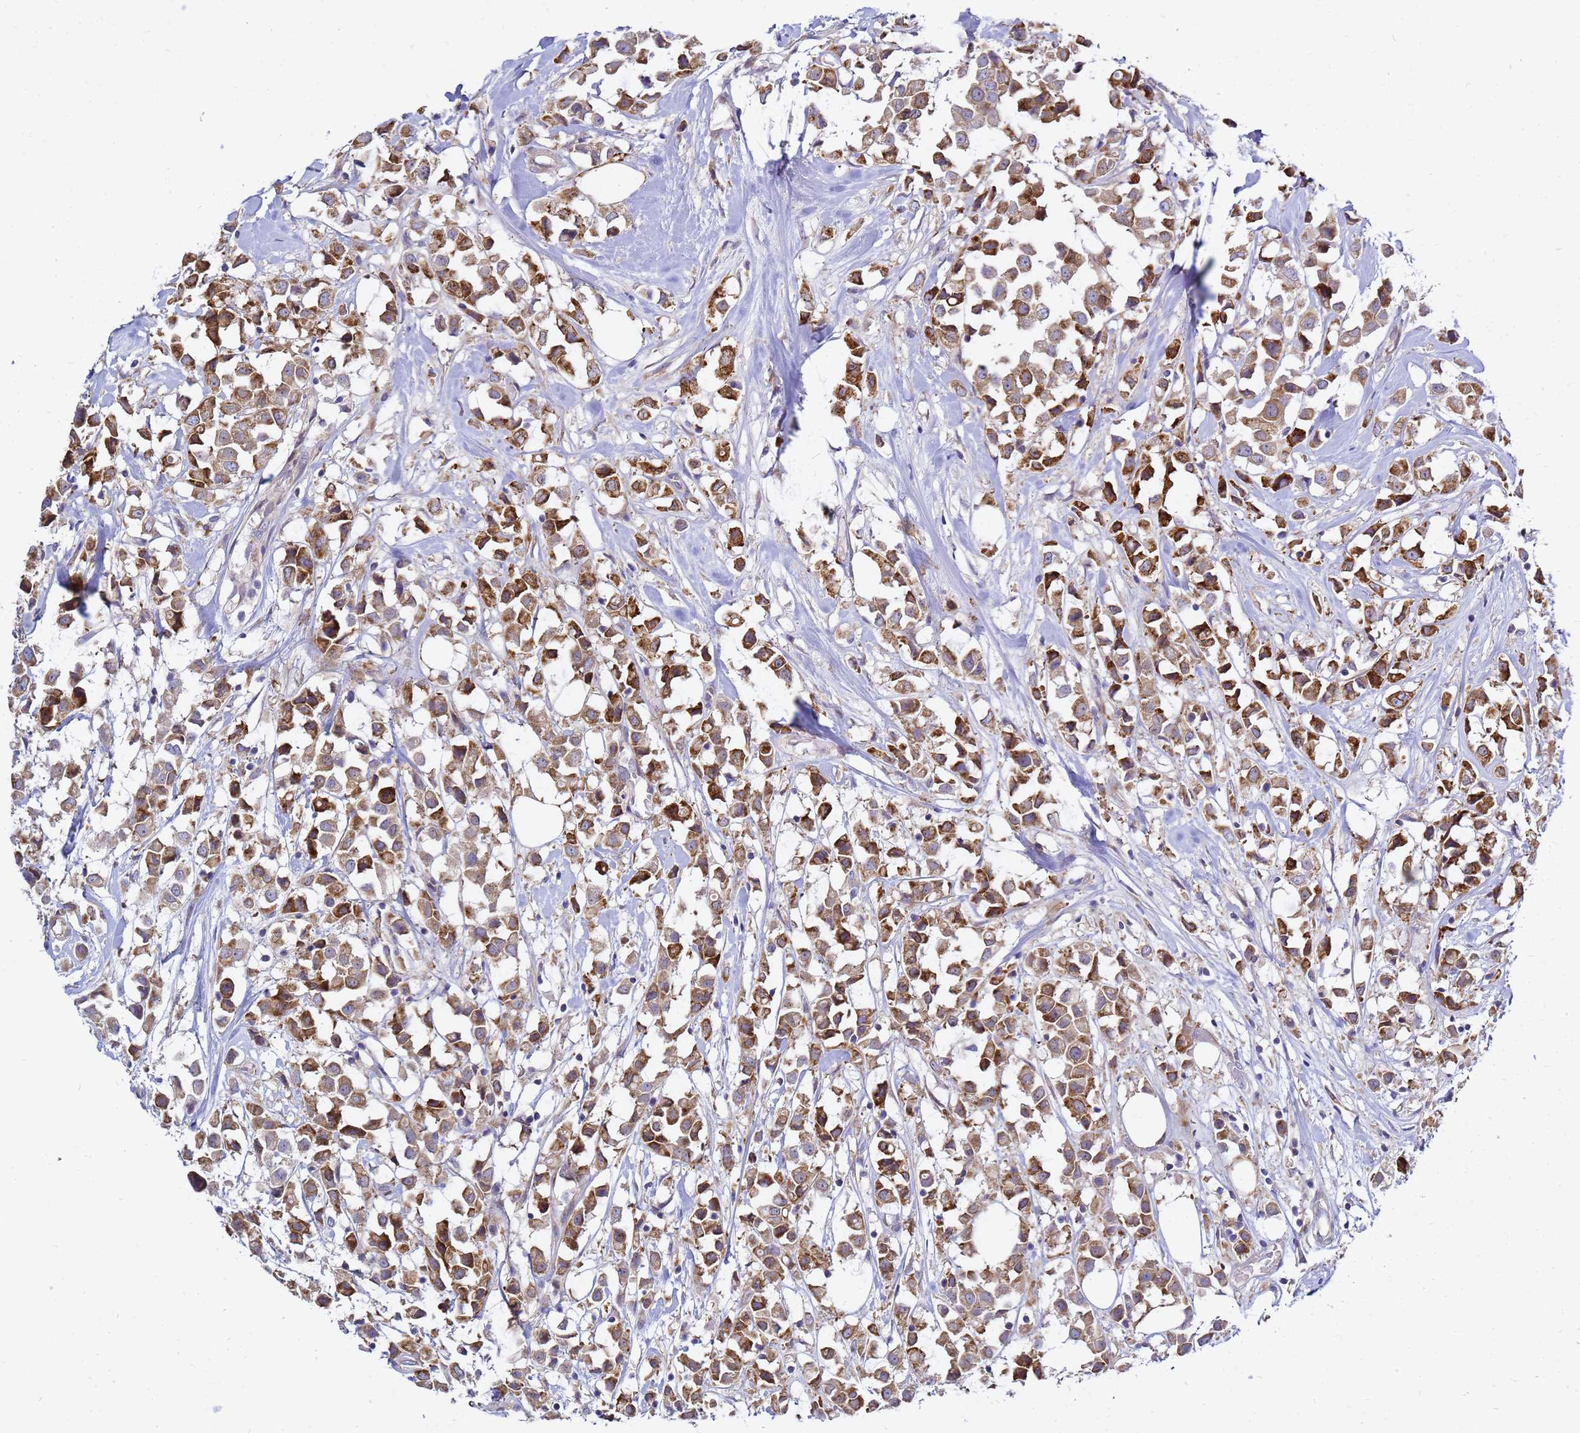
{"staining": {"intensity": "moderate", "quantity": ">75%", "location": "cytoplasmic/membranous"}, "tissue": "breast cancer", "cell_type": "Tumor cells", "image_type": "cancer", "snomed": [{"axis": "morphology", "description": "Duct carcinoma"}, {"axis": "topography", "description": "Breast"}], "caption": "IHC micrograph of neoplastic tissue: human breast infiltrating ductal carcinoma stained using immunohistochemistry (IHC) exhibits medium levels of moderate protein expression localized specifically in the cytoplasmic/membranous of tumor cells, appearing as a cytoplasmic/membranous brown color.", "gene": "MON1B", "patient": {"sex": "female", "age": 61}}